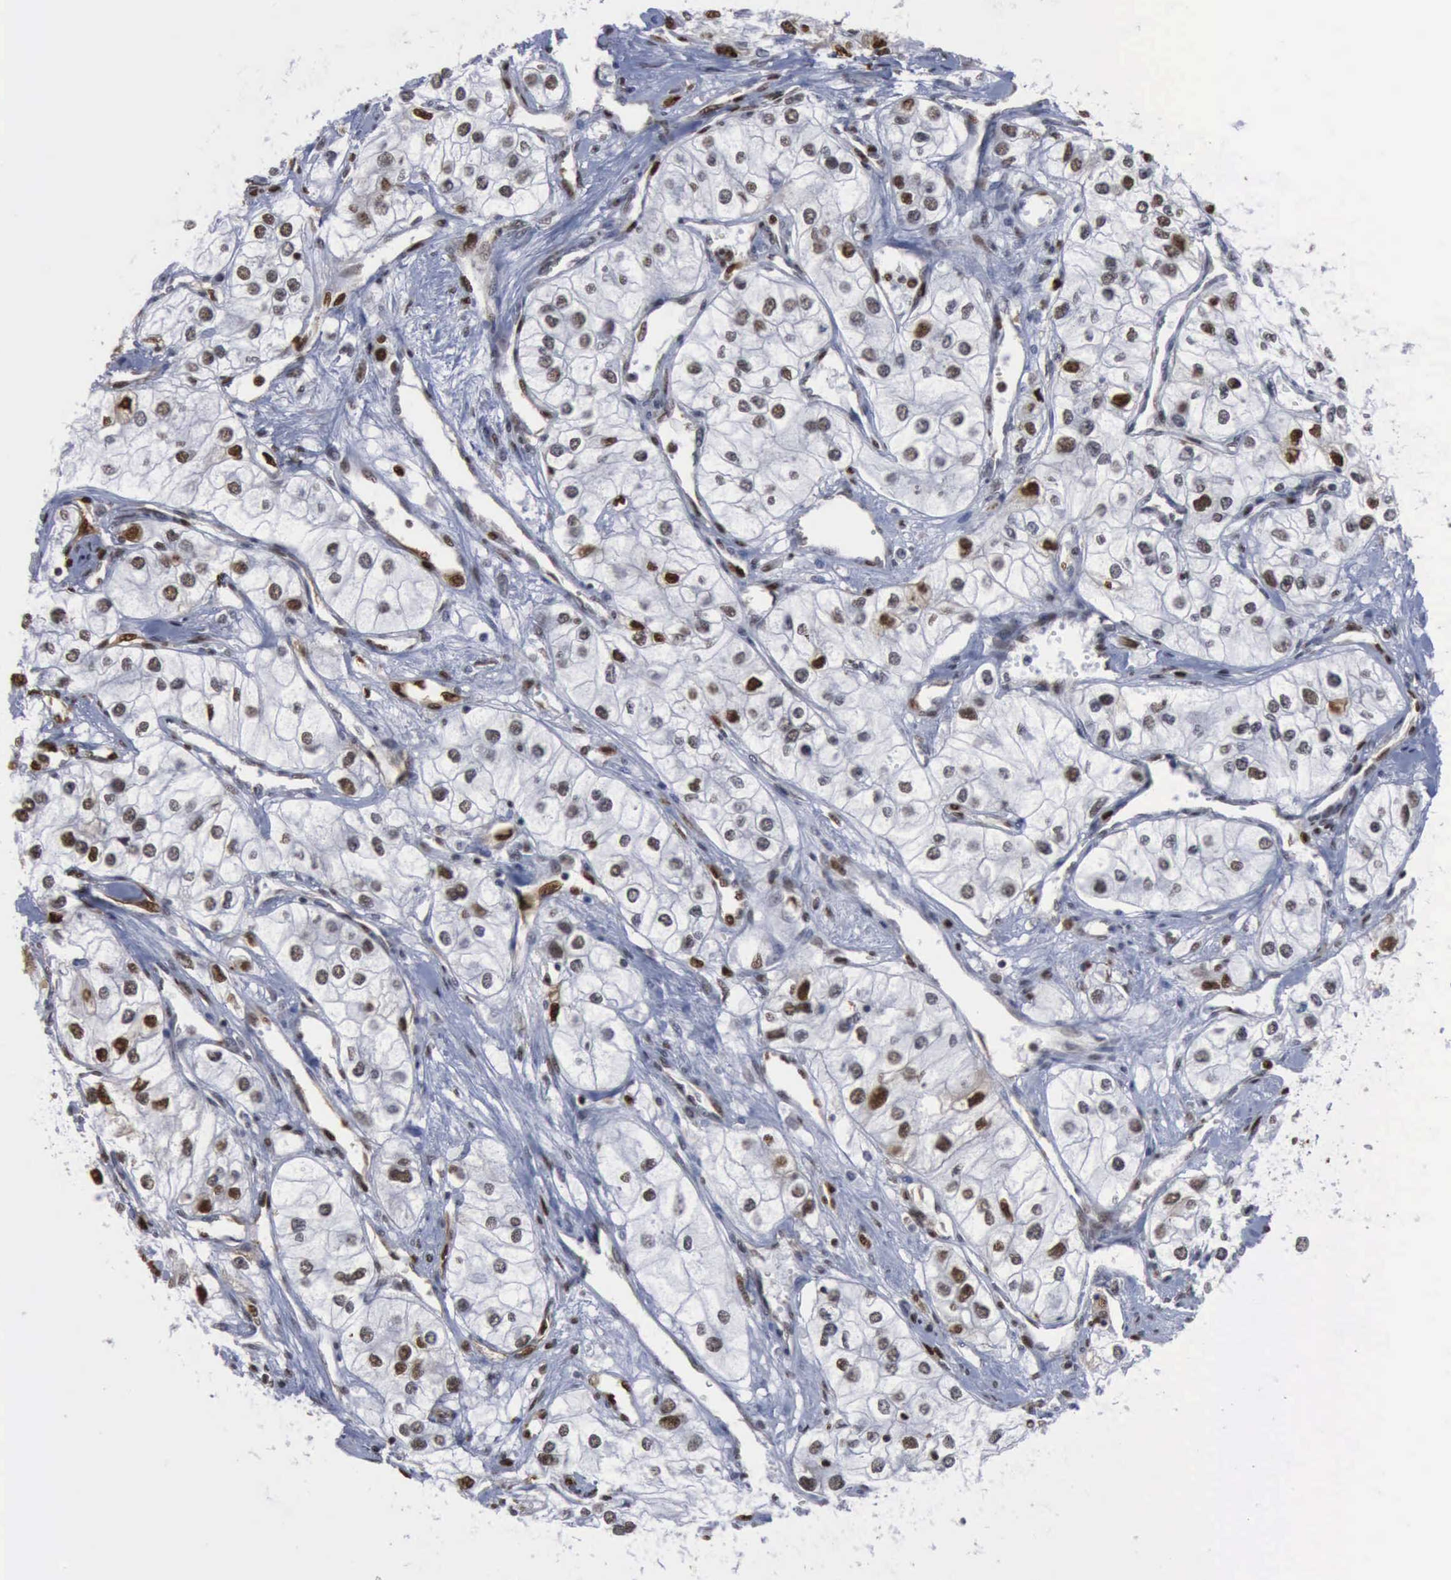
{"staining": {"intensity": "moderate", "quantity": "25%-75%", "location": "nuclear"}, "tissue": "renal cancer", "cell_type": "Tumor cells", "image_type": "cancer", "snomed": [{"axis": "morphology", "description": "Adenocarcinoma, NOS"}, {"axis": "topography", "description": "Kidney"}], "caption": "A histopathology image of human renal cancer stained for a protein shows moderate nuclear brown staining in tumor cells.", "gene": "PCNA", "patient": {"sex": "male", "age": 57}}